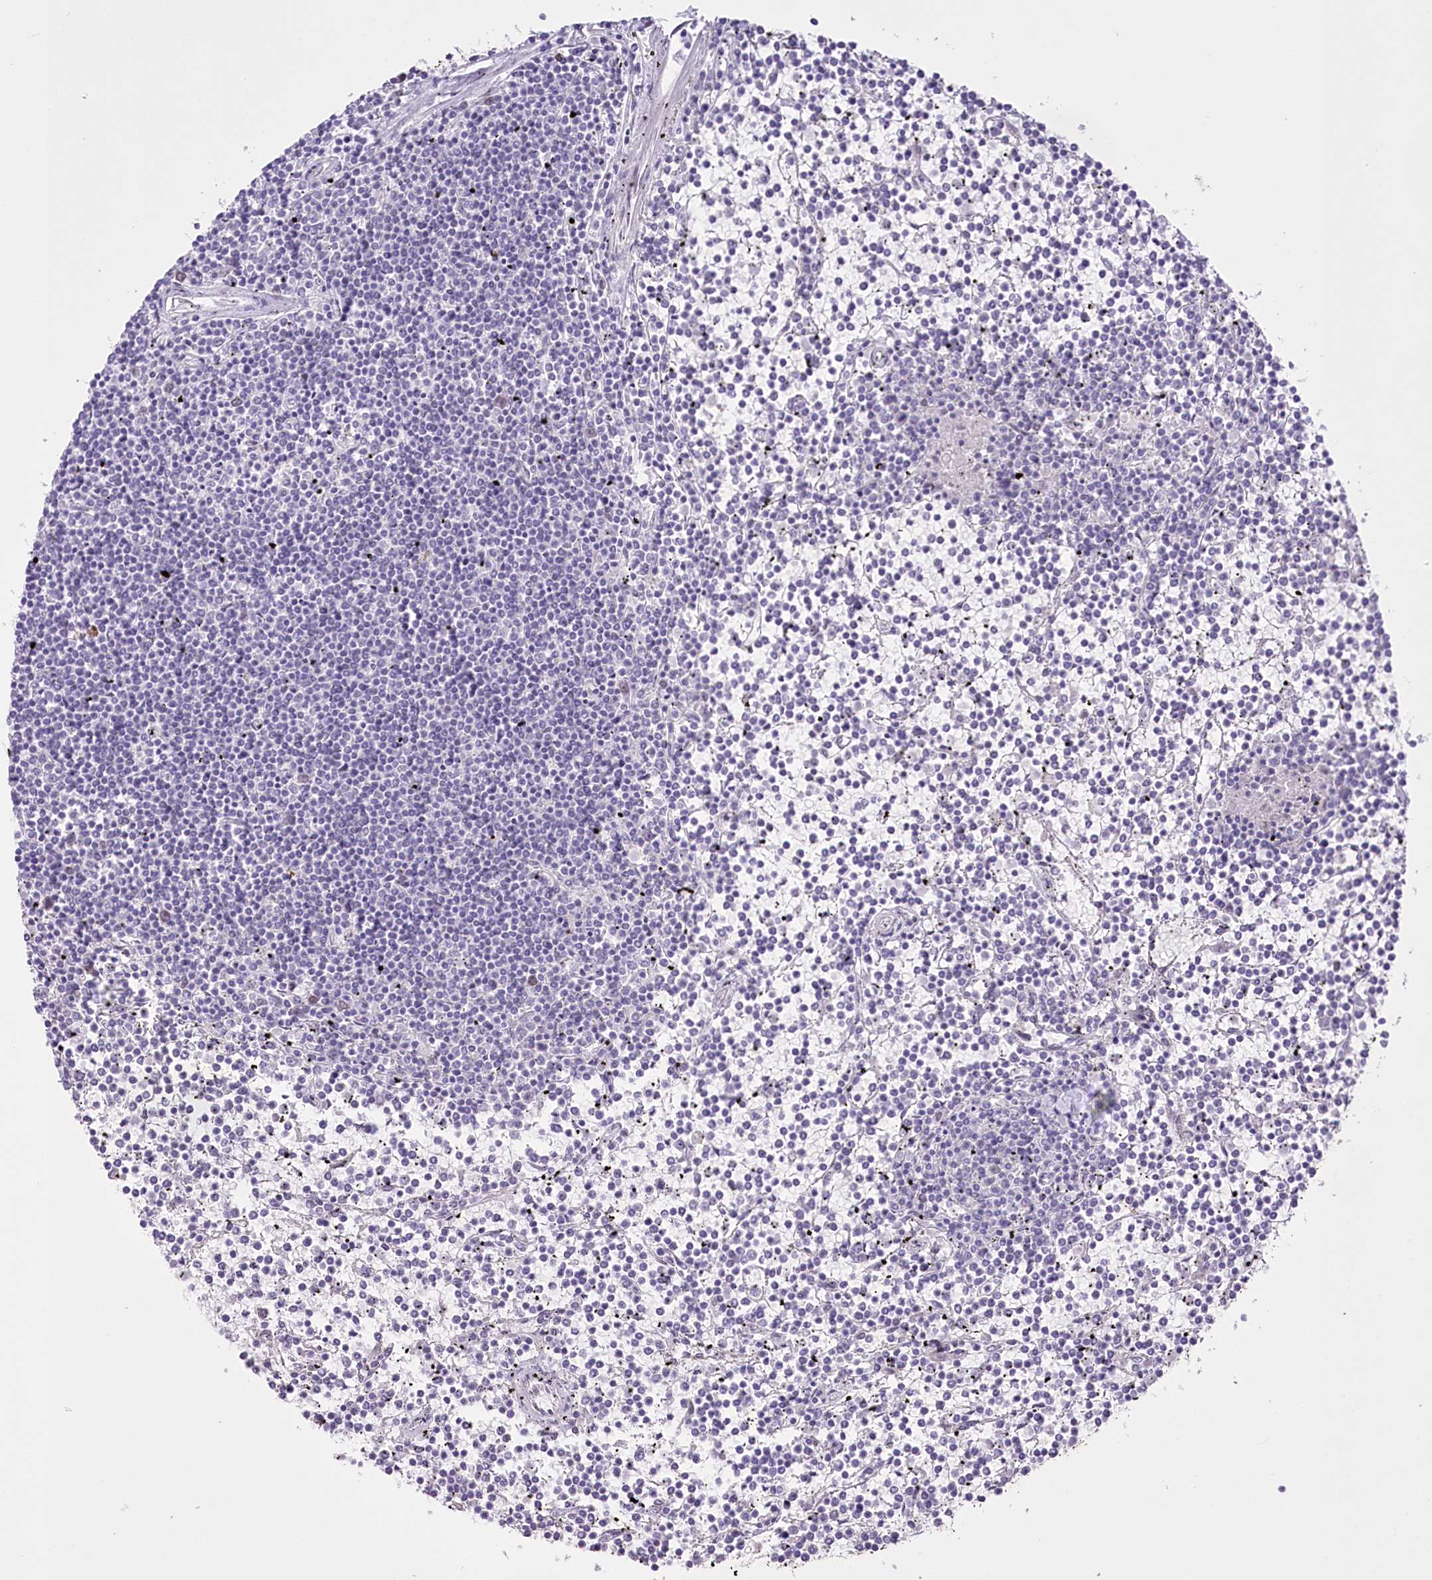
{"staining": {"intensity": "negative", "quantity": "none", "location": "none"}, "tissue": "lymphoma", "cell_type": "Tumor cells", "image_type": "cancer", "snomed": [{"axis": "morphology", "description": "Malignant lymphoma, non-Hodgkin's type, Low grade"}, {"axis": "topography", "description": "Spleen"}], "caption": "DAB immunohistochemical staining of human lymphoma shows no significant positivity in tumor cells. The staining was performed using DAB (3,3'-diaminobenzidine) to visualize the protein expression in brown, while the nuclei were stained in blue with hematoxylin (Magnification: 20x).", "gene": "SLC39A10", "patient": {"sex": "female", "age": 19}}